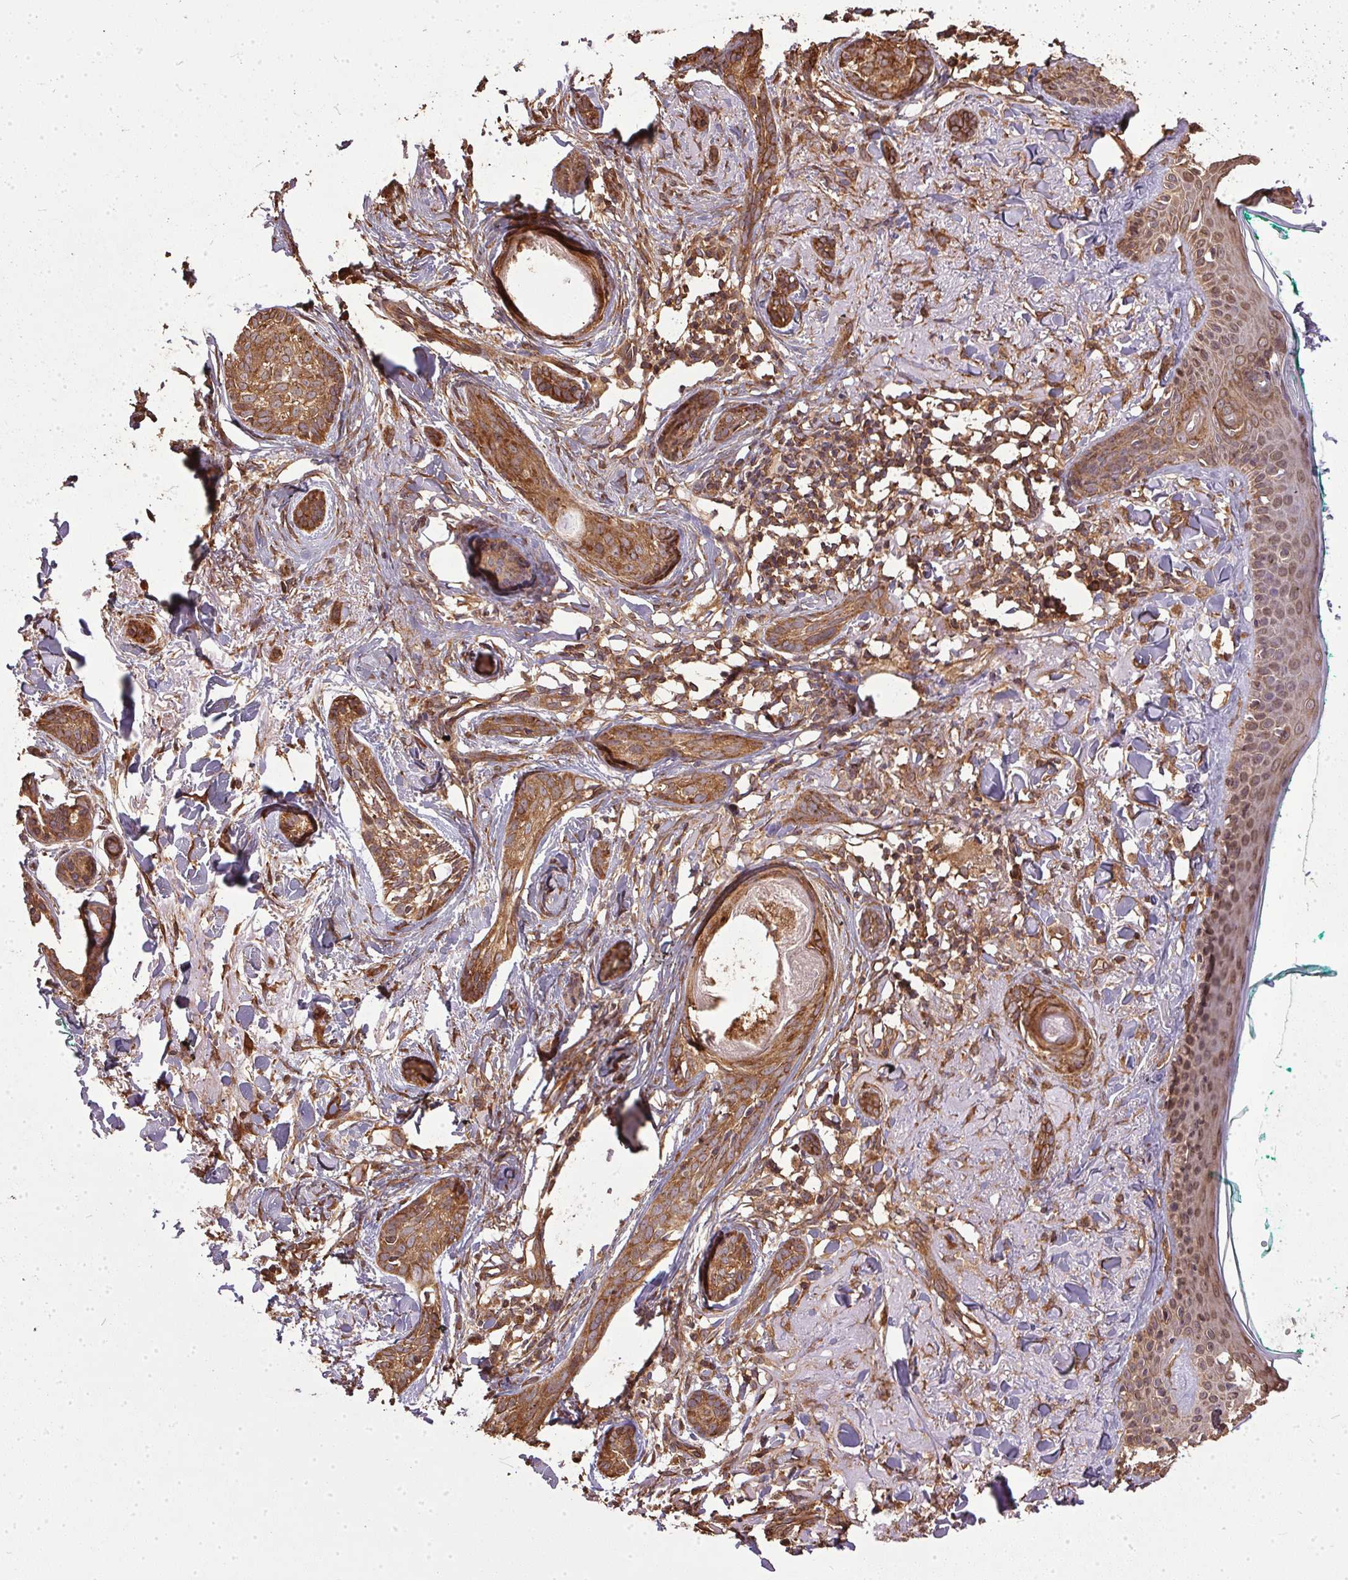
{"staining": {"intensity": "strong", "quantity": ">75%", "location": "cytoplasmic/membranous"}, "tissue": "skin cancer", "cell_type": "Tumor cells", "image_type": "cancer", "snomed": [{"axis": "morphology", "description": "Basal cell carcinoma"}, {"axis": "topography", "description": "Skin"}], "caption": "This is an image of immunohistochemistry staining of basal cell carcinoma (skin), which shows strong staining in the cytoplasmic/membranous of tumor cells.", "gene": "EIF2S1", "patient": {"sex": "female", "age": 78}}